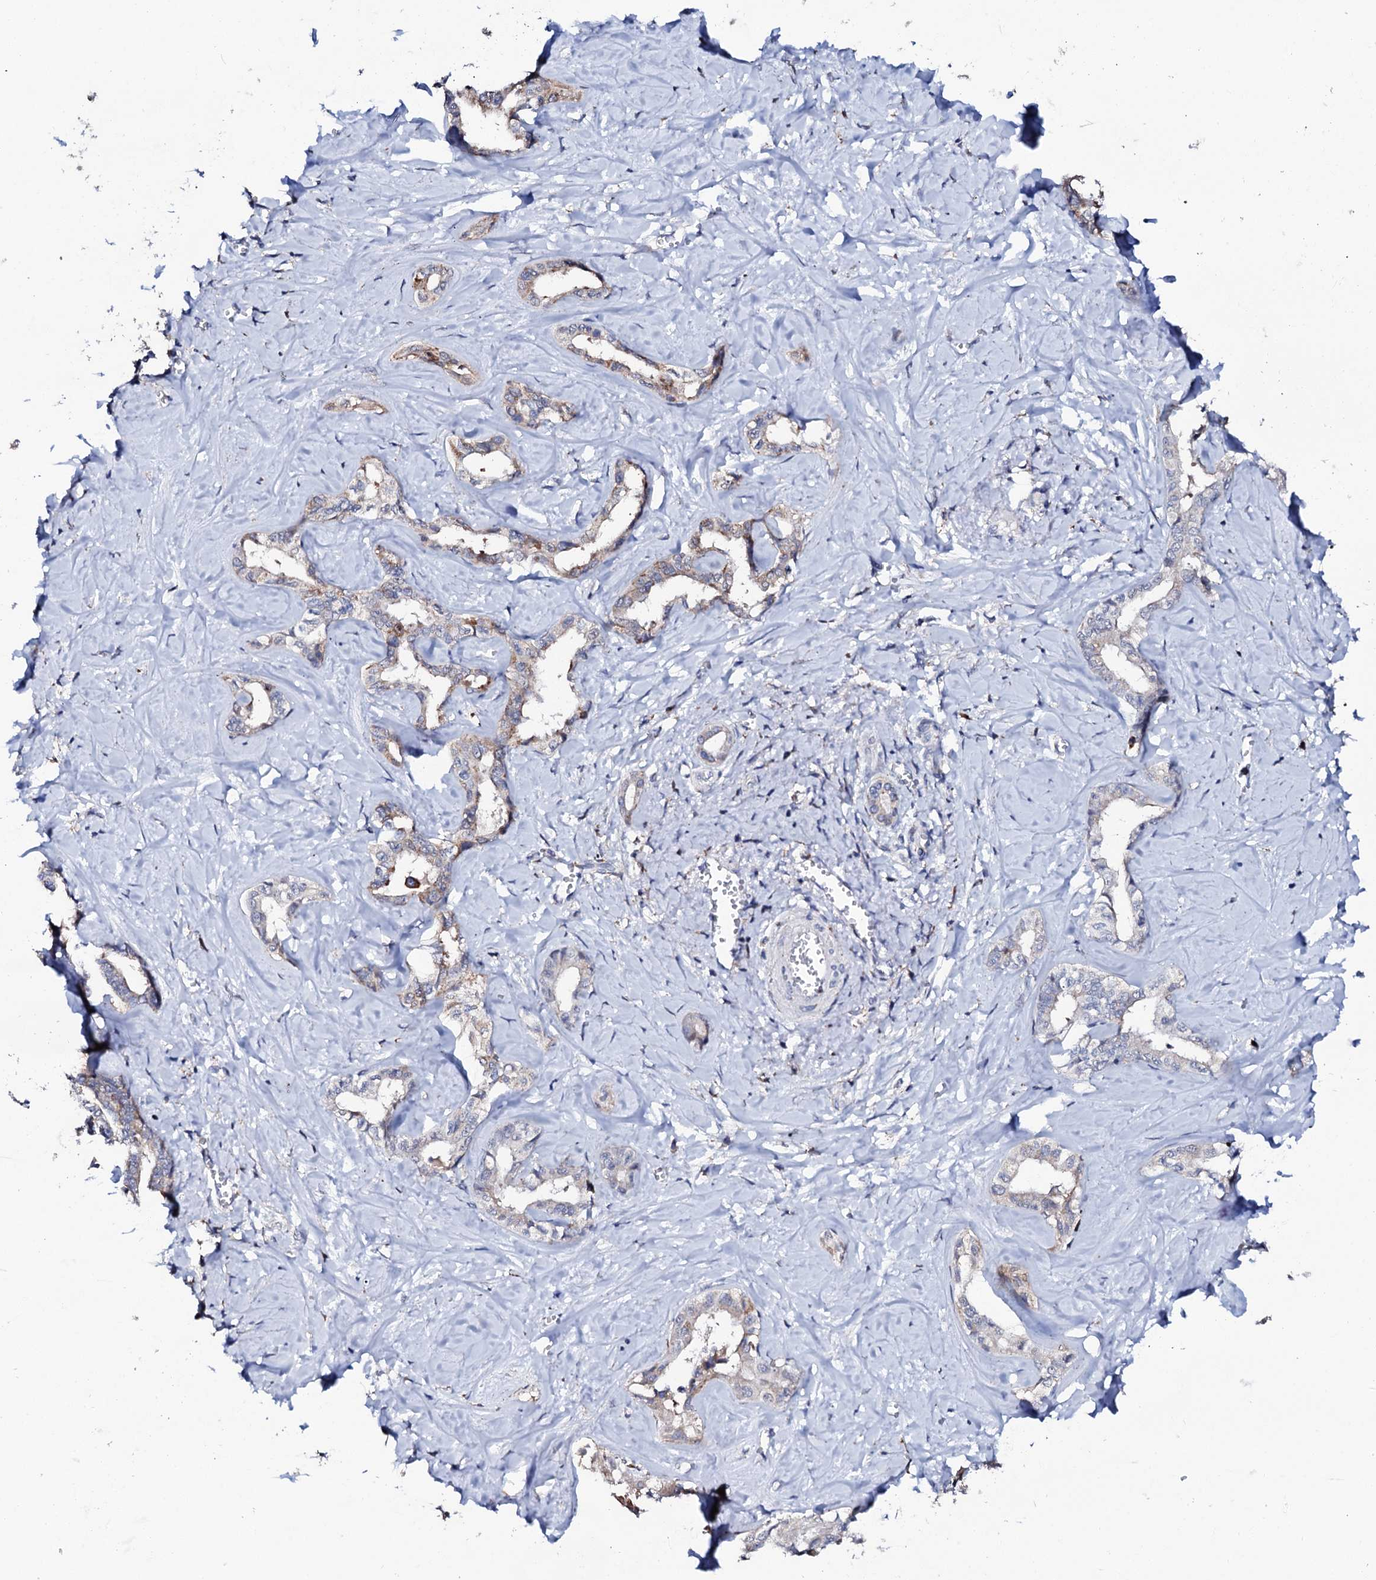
{"staining": {"intensity": "weak", "quantity": "<25%", "location": "cytoplasmic/membranous"}, "tissue": "liver cancer", "cell_type": "Tumor cells", "image_type": "cancer", "snomed": [{"axis": "morphology", "description": "Cholangiocarcinoma"}, {"axis": "topography", "description": "Liver"}], "caption": "High magnification brightfield microscopy of liver cancer (cholangiocarcinoma) stained with DAB (brown) and counterstained with hematoxylin (blue): tumor cells show no significant expression.", "gene": "TCIRG1", "patient": {"sex": "female", "age": 77}}